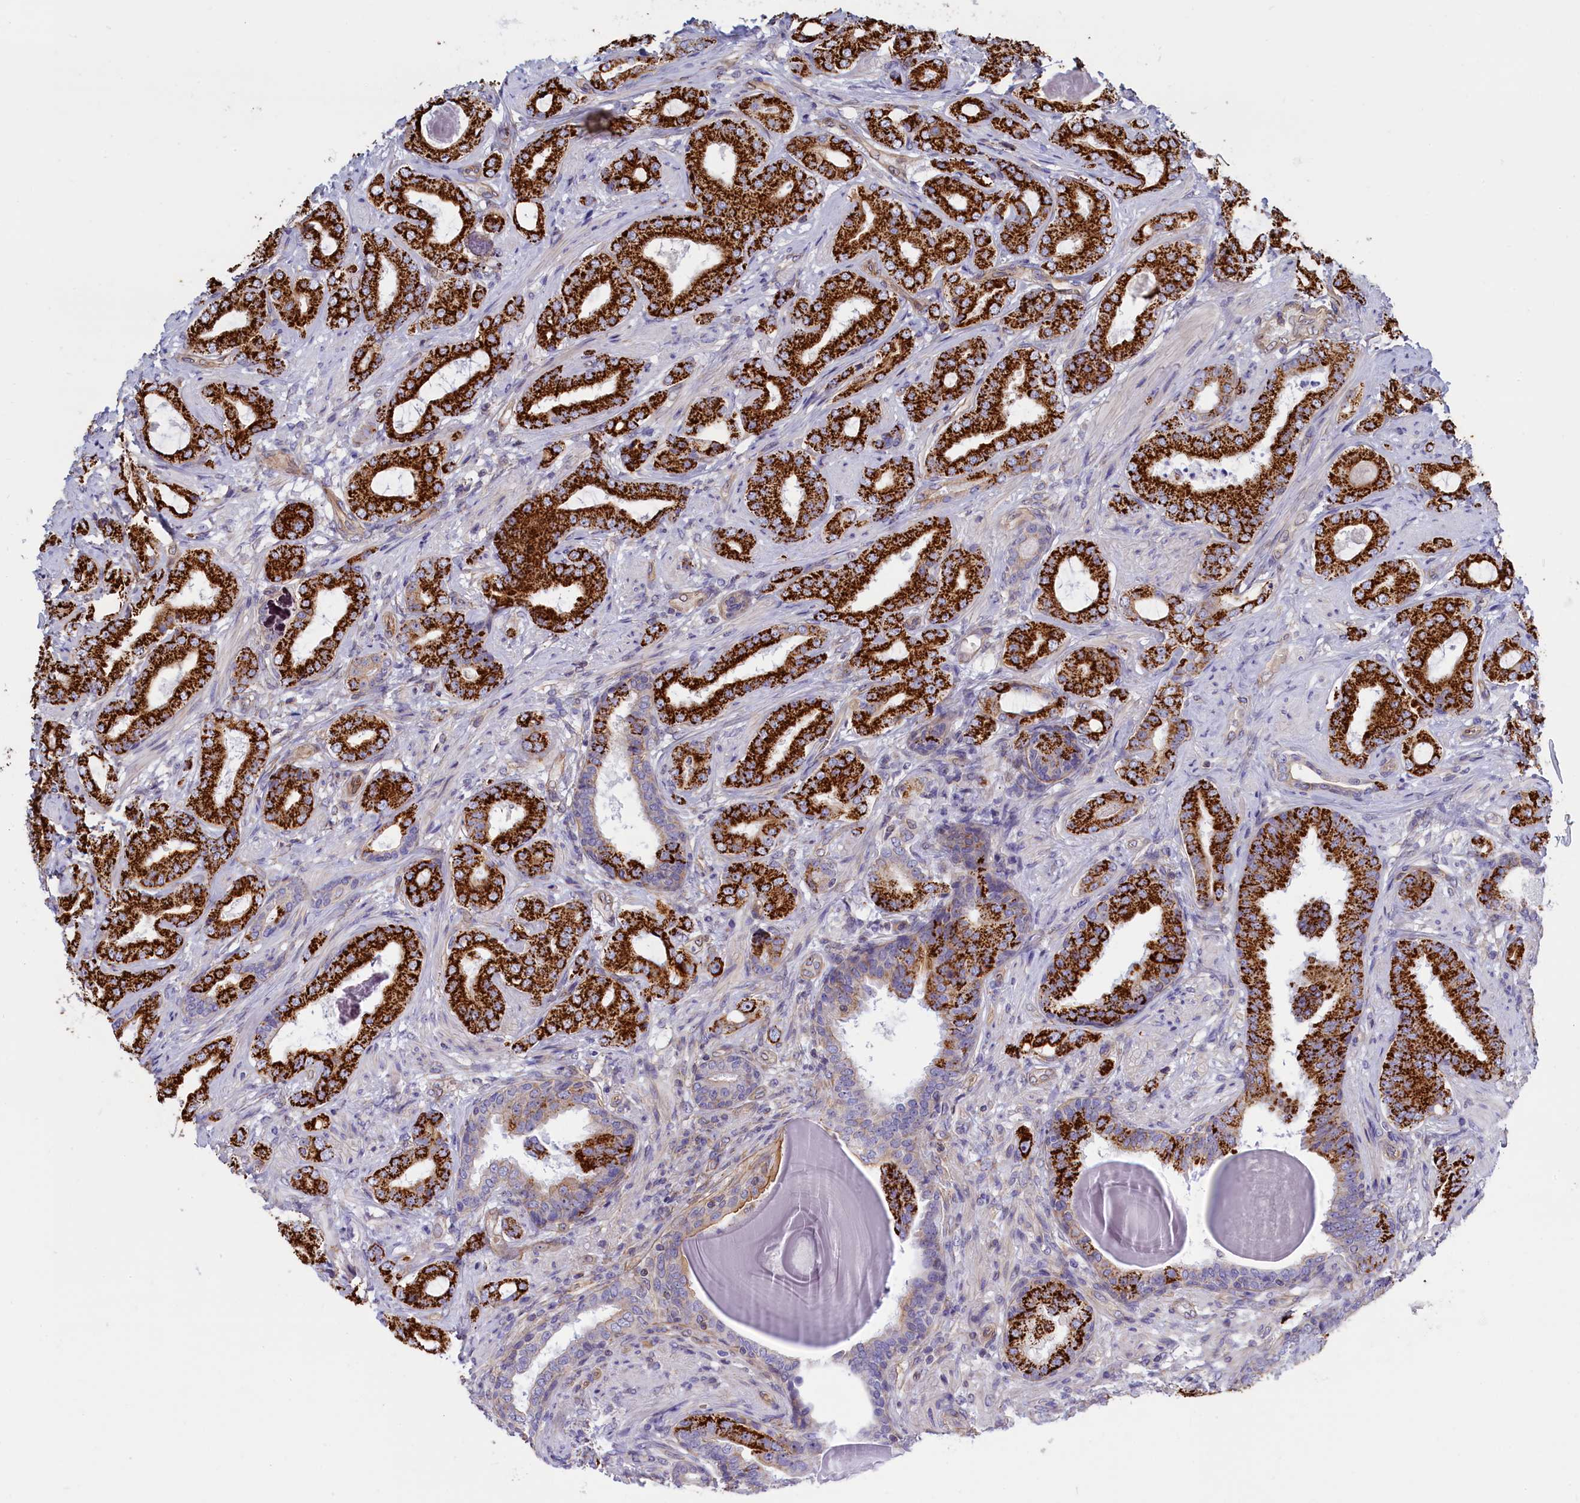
{"staining": {"intensity": "strong", "quantity": "25%-75%", "location": "cytoplasmic/membranous"}, "tissue": "prostate cancer", "cell_type": "Tumor cells", "image_type": "cancer", "snomed": [{"axis": "morphology", "description": "Adenocarcinoma, Low grade"}, {"axis": "topography", "description": "Prostate"}], "caption": "An IHC histopathology image of neoplastic tissue is shown. Protein staining in brown shows strong cytoplasmic/membranous positivity in low-grade adenocarcinoma (prostate) within tumor cells. (brown staining indicates protein expression, while blue staining denotes nuclei).", "gene": "ABCC12", "patient": {"sex": "male", "age": 57}}